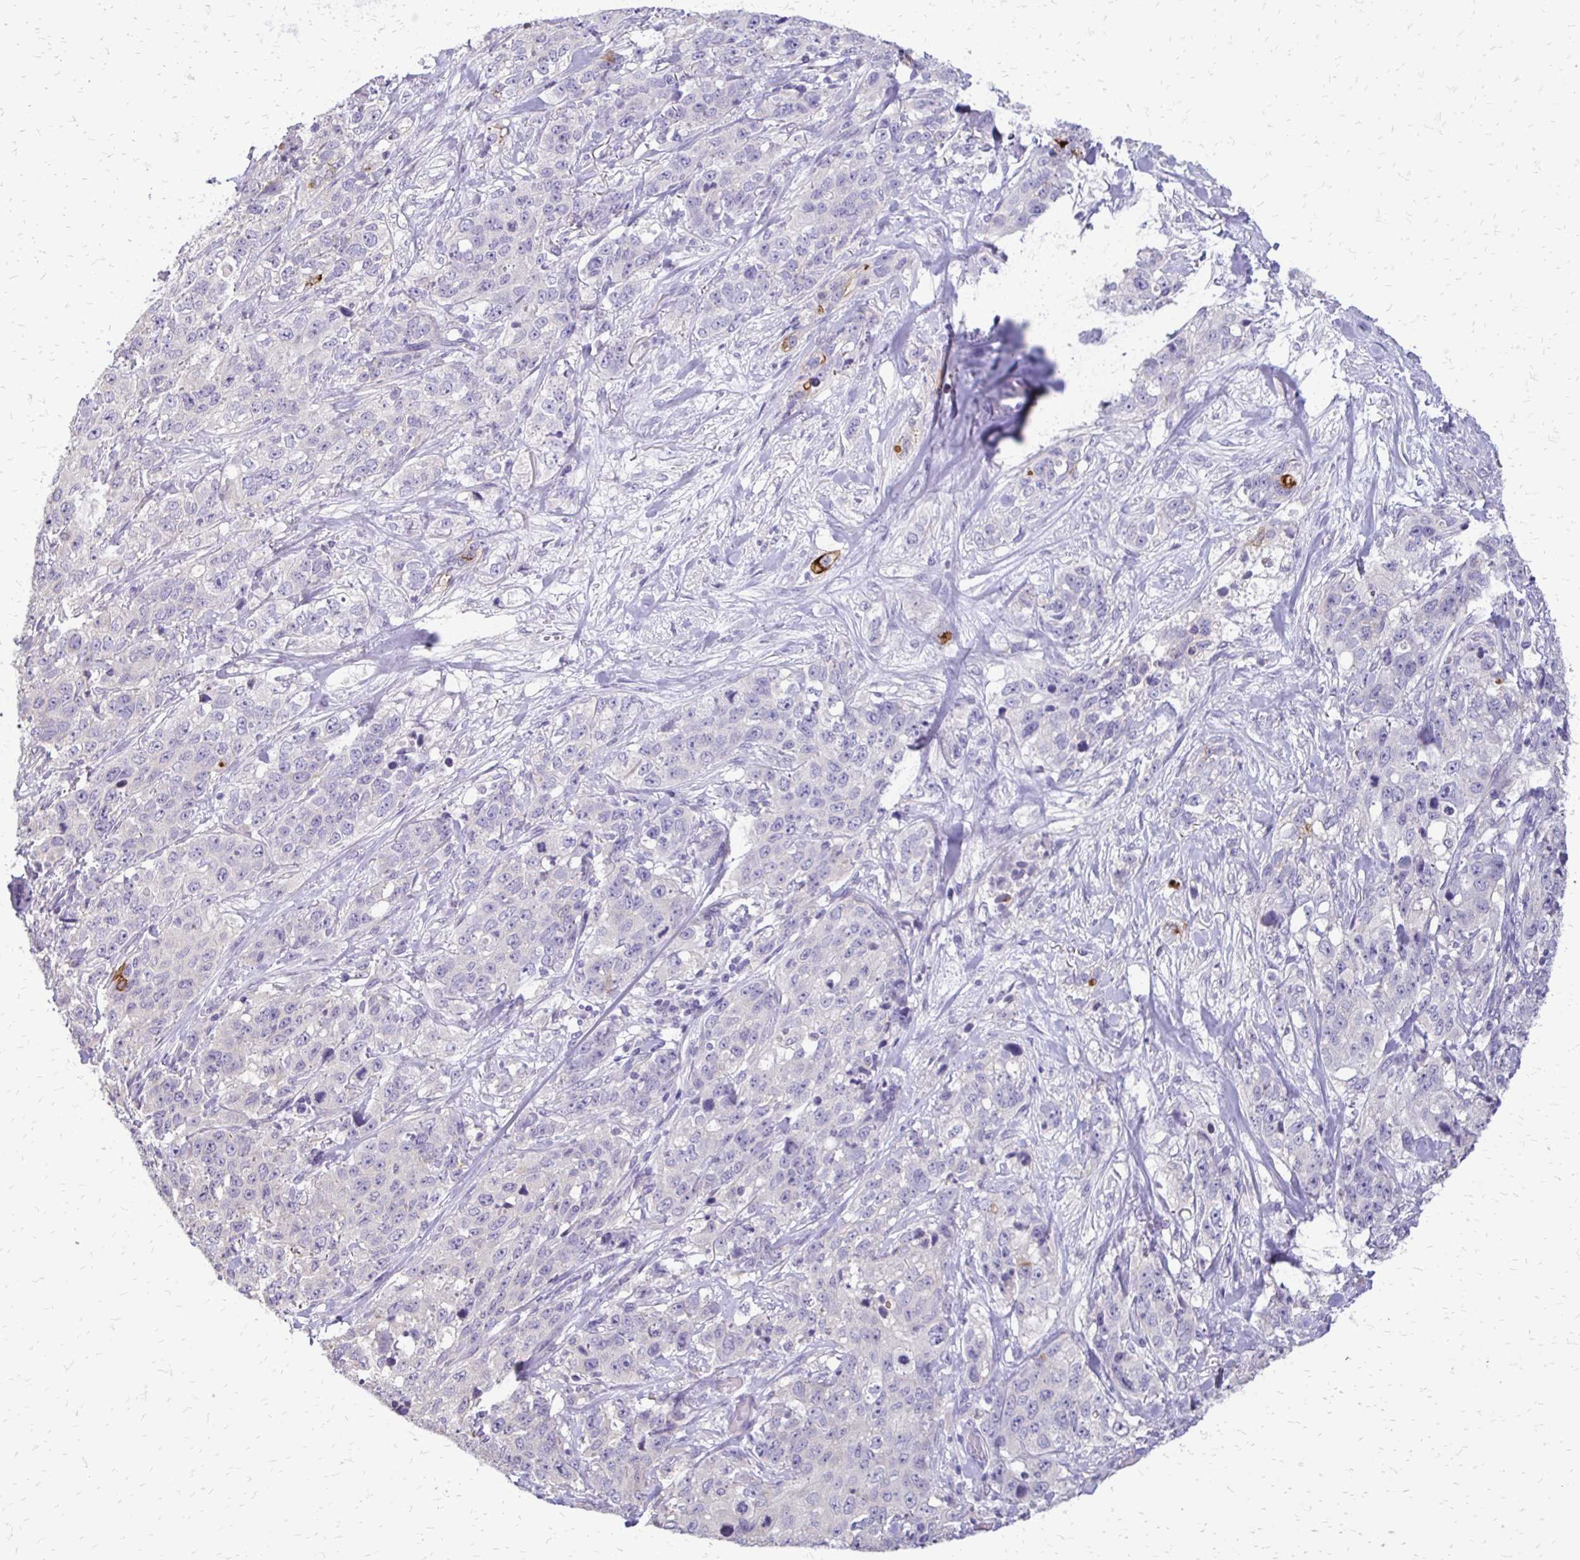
{"staining": {"intensity": "negative", "quantity": "none", "location": "none"}, "tissue": "stomach cancer", "cell_type": "Tumor cells", "image_type": "cancer", "snomed": [{"axis": "morphology", "description": "Adenocarcinoma, NOS"}, {"axis": "topography", "description": "Stomach"}], "caption": "The immunohistochemistry histopathology image has no significant staining in tumor cells of adenocarcinoma (stomach) tissue.", "gene": "ALPG", "patient": {"sex": "male", "age": 48}}